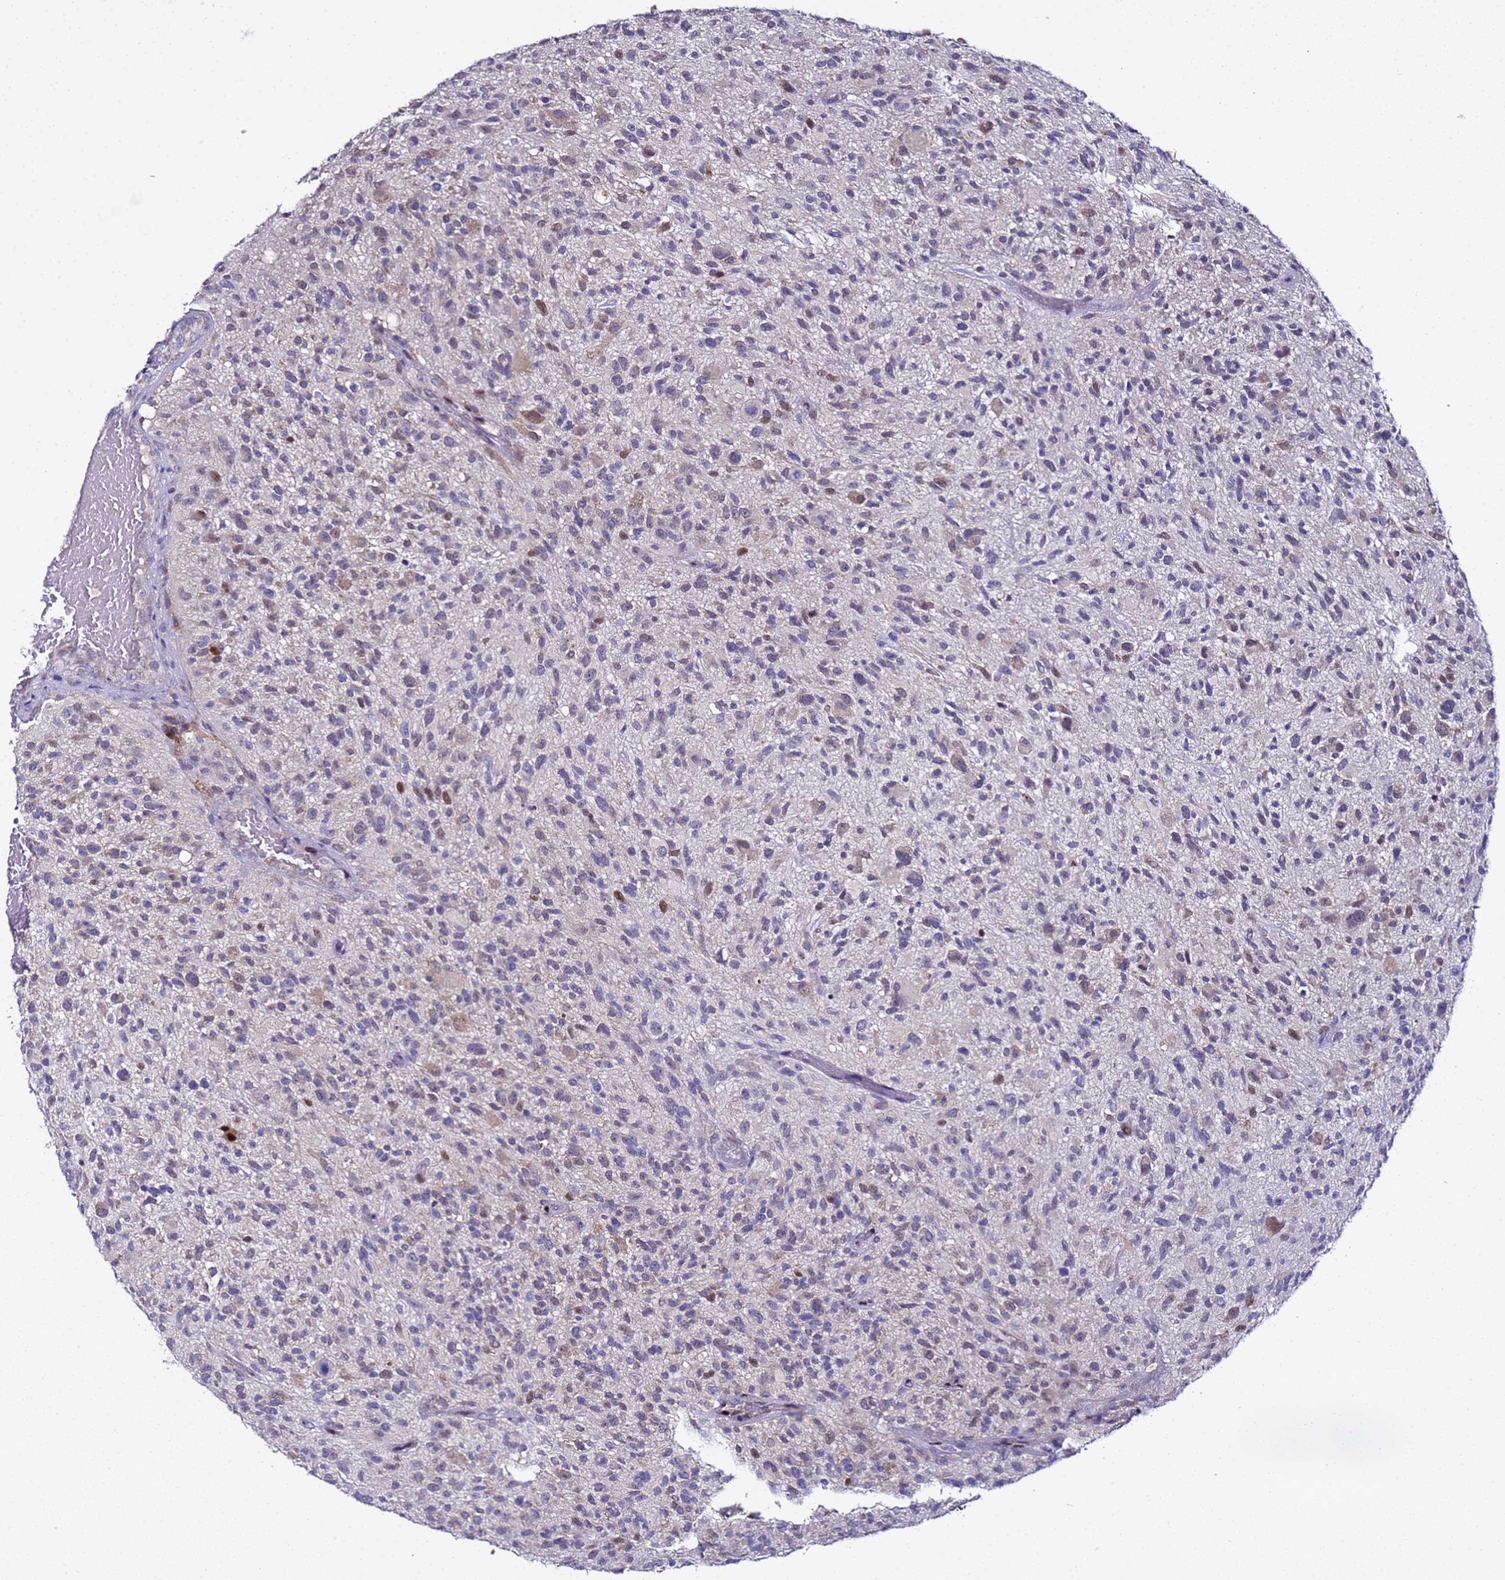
{"staining": {"intensity": "negative", "quantity": "none", "location": "none"}, "tissue": "glioma", "cell_type": "Tumor cells", "image_type": "cancer", "snomed": [{"axis": "morphology", "description": "Glioma, malignant, High grade"}, {"axis": "topography", "description": "Brain"}], "caption": "Micrograph shows no protein staining in tumor cells of glioma tissue. (Brightfield microscopy of DAB IHC at high magnification).", "gene": "ALG3", "patient": {"sex": "male", "age": 47}}